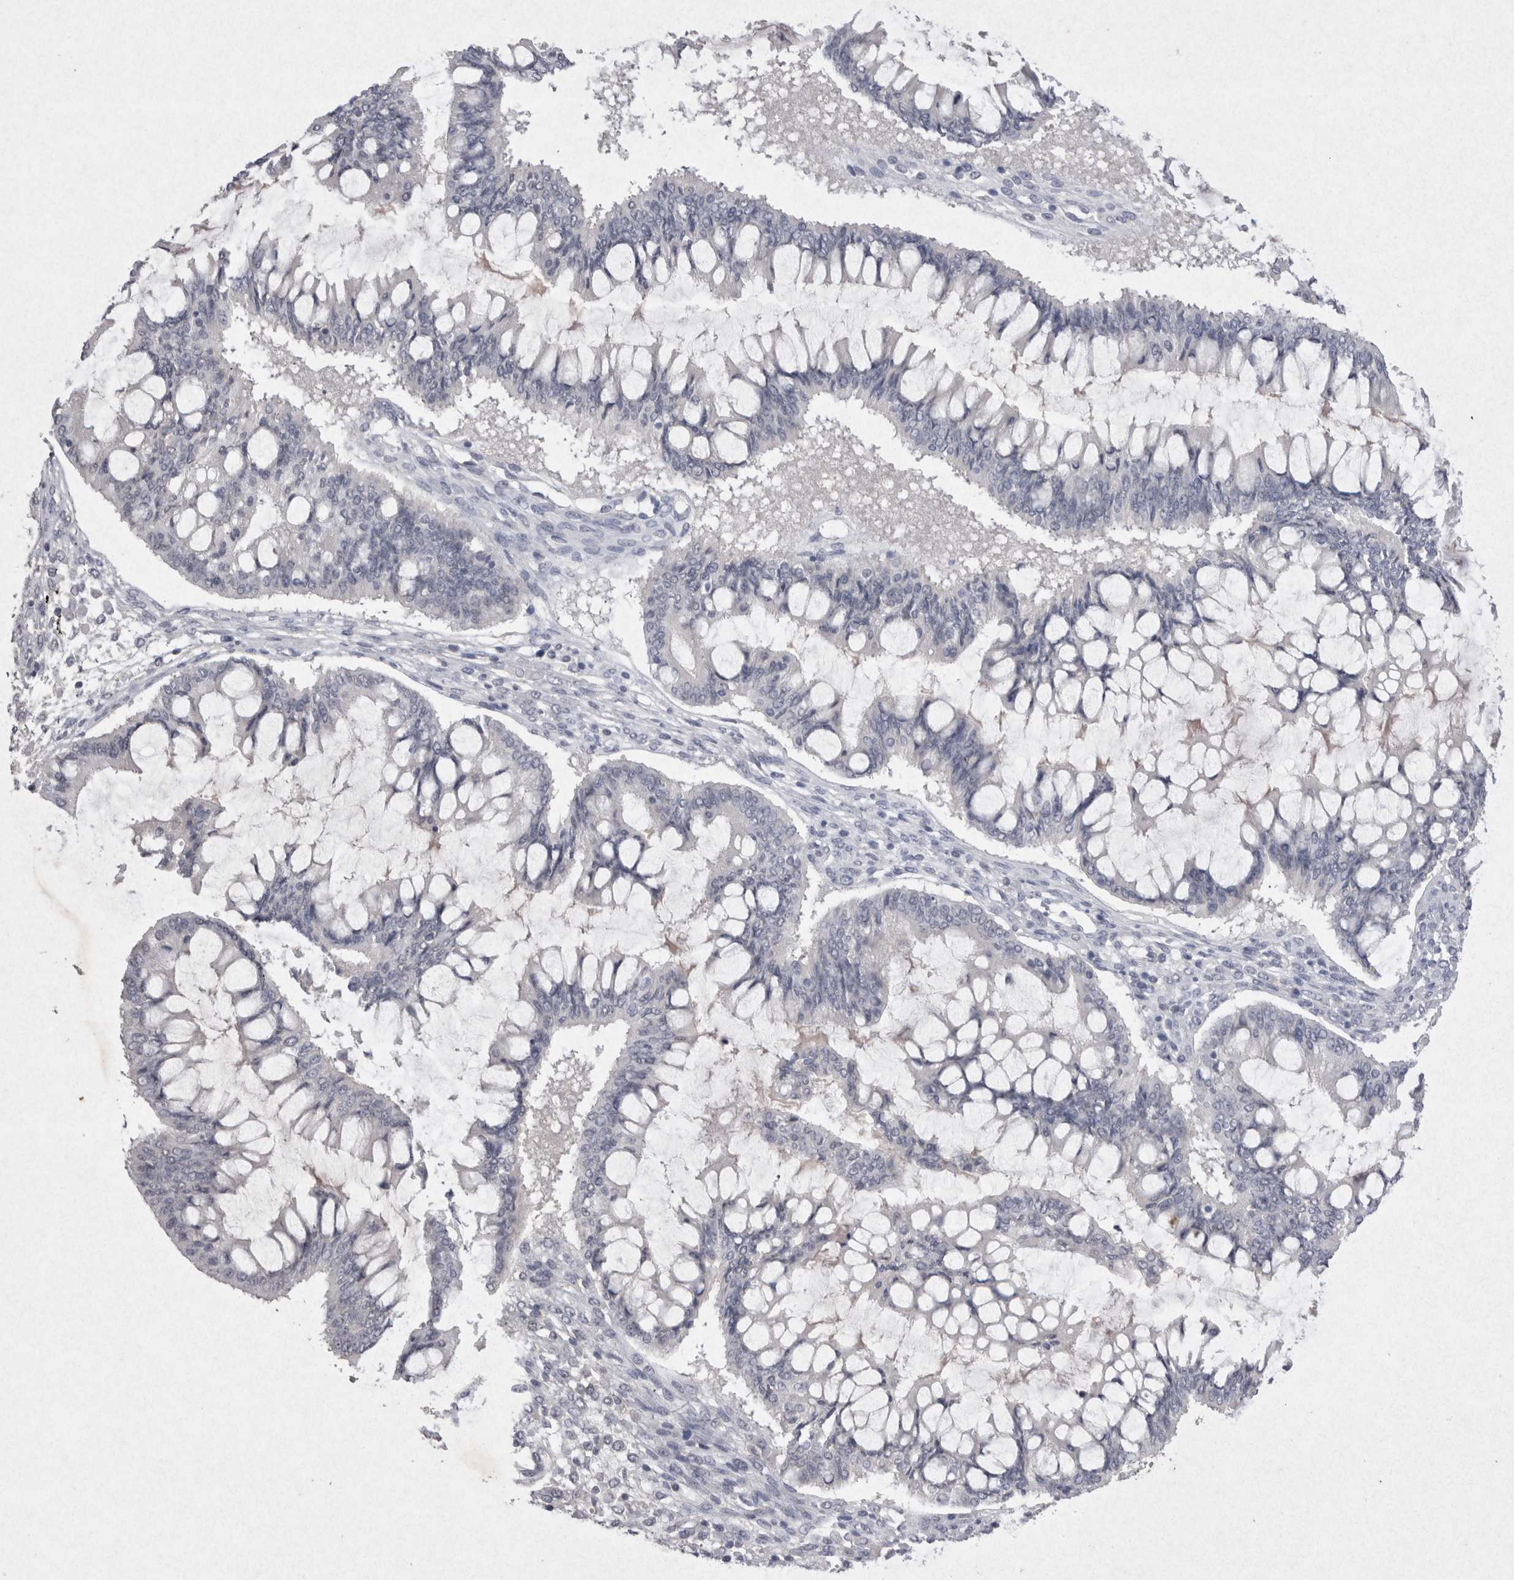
{"staining": {"intensity": "negative", "quantity": "none", "location": "none"}, "tissue": "ovarian cancer", "cell_type": "Tumor cells", "image_type": "cancer", "snomed": [{"axis": "morphology", "description": "Cystadenocarcinoma, mucinous, NOS"}, {"axis": "topography", "description": "Ovary"}], "caption": "The micrograph reveals no significant expression in tumor cells of mucinous cystadenocarcinoma (ovarian).", "gene": "LYVE1", "patient": {"sex": "female", "age": 73}}